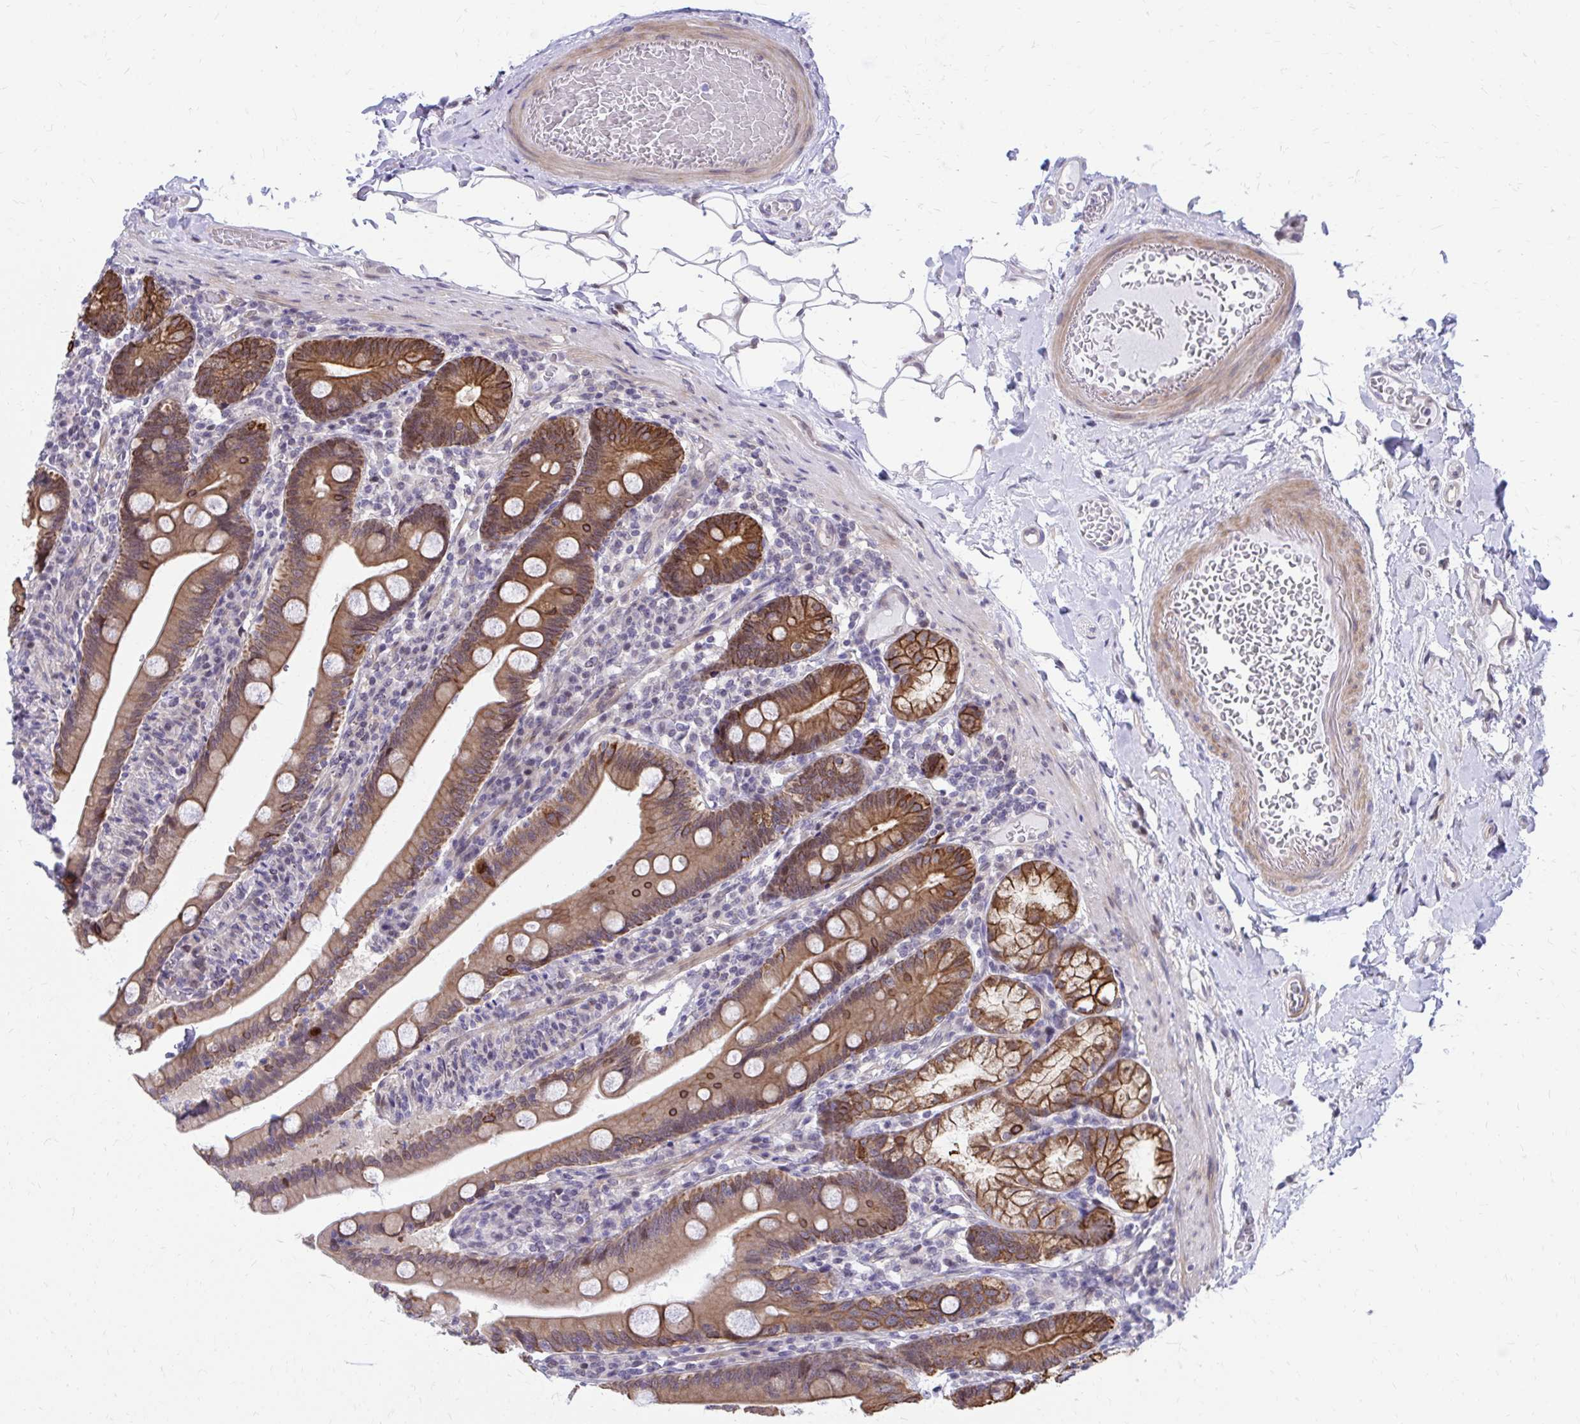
{"staining": {"intensity": "strong", "quantity": ">75%", "location": "cytoplasmic/membranous"}, "tissue": "duodenum", "cell_type": "Glandular cells", "image_type": "normal", "snomed": [{"axis": "morphology", "description": "Normal tissue, NOS"}, {"axis": "topography", "description": "Duodenum"}], "caption": "High-power microscopy captured an immunohistochemistry image of unremarkable duodenum, revealing strong cytoplasmic/membranous expression in approximately >75% of glandular cells.", "gene": "ANKRD30B", "patient": {"sex": "female", "age": 67}}